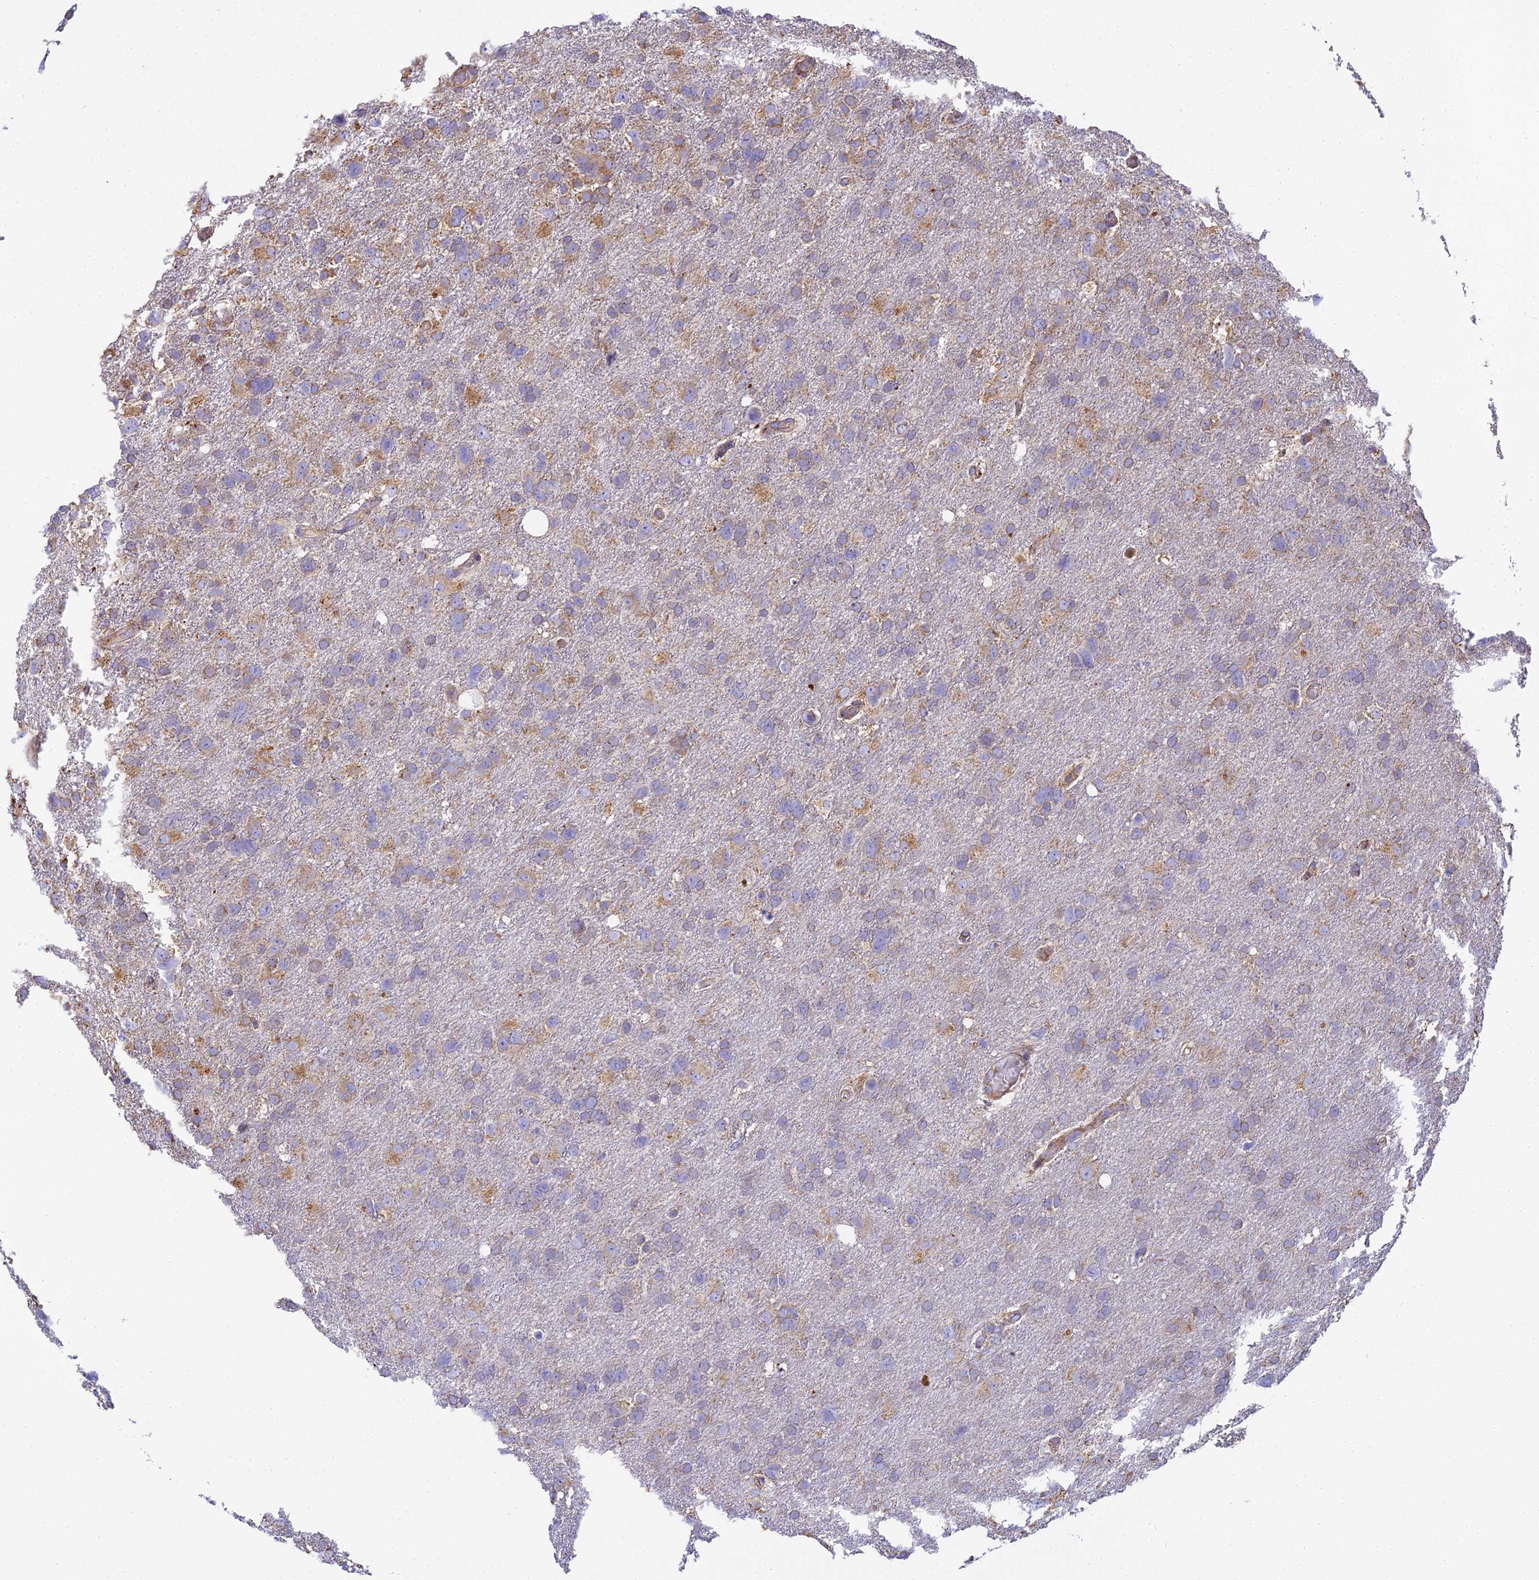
{"staining": {"intensity": "moderate", "quantity": "25%-75%", "location": "cytoplasmic/membranous"}, "tissue": "glioma", "cell_type": "Tumor cells", "image_type": "cancer", "snomed": [{"axis": "morphology", "description": "Glioma, malignant, High grade"}, {"axis": "topography", "description": "Brain"}], "caption": "Glioma stained with DAB immunohistochemistry exhibits medium levels of moderate cytoplasmic/membranous positivity in approximately 25%-75% of tumor cells.", "gene": "CLCN7", "patient": {"sex": "male", "age": 61}}